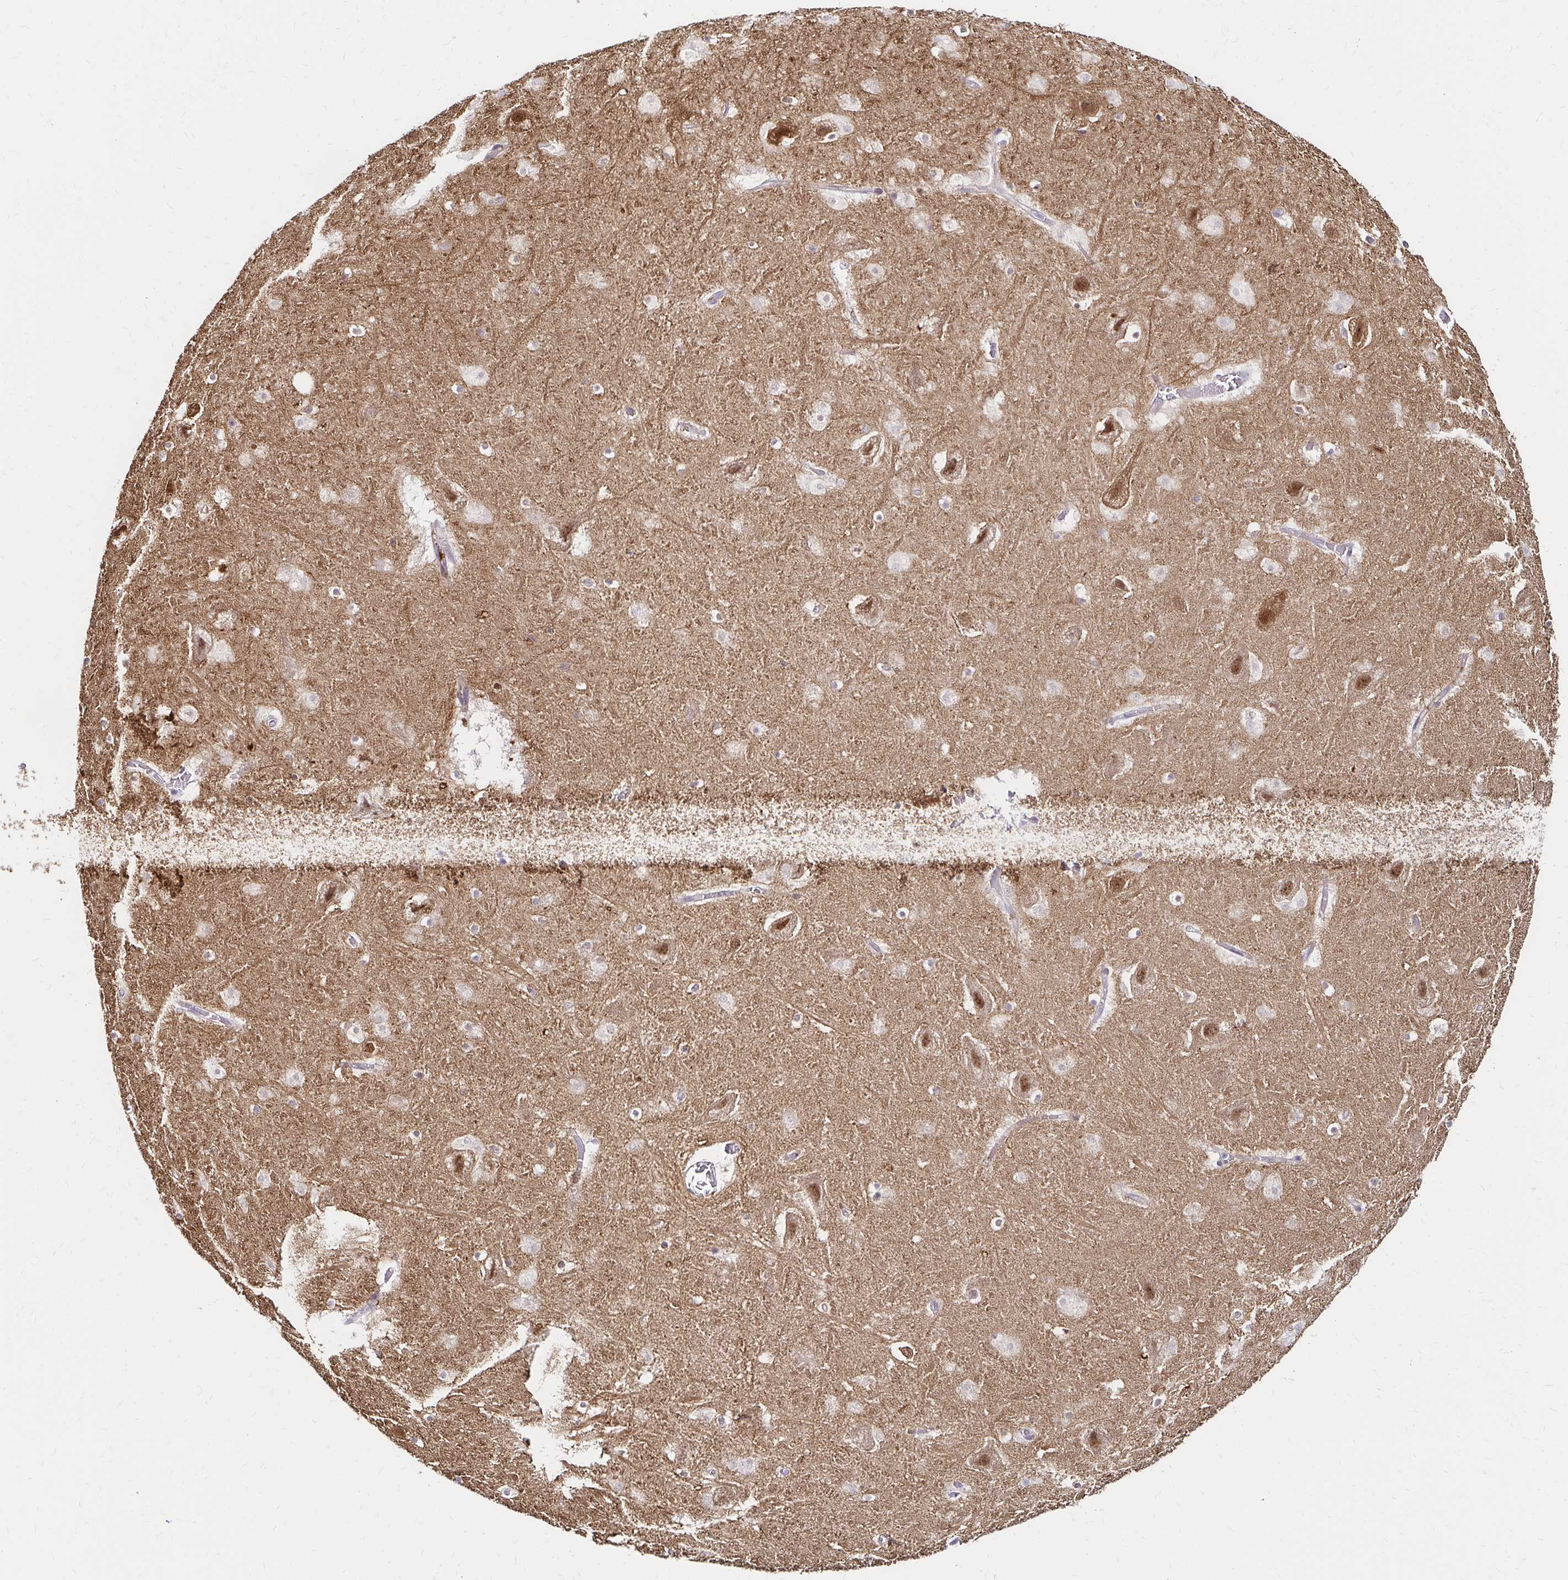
{"staining": {"intensity": "negative", "quantity": "none", "location": "none"}, "tissue": "hippocampus", "cell_type": "Glial cells", "image_type": "normal", "snomed": [{"axis": "morphology", "description": "Normal tissue, NOS"}, {"axis": "topography", "description": "Hippocampus"}], "caption": "IHC image of unremarkable human hippocampus stained for a protein (brown), which exhibits no expression in glial cells.", "gene": "GUCY1A1", "patient": {"sex": "female", "age": 42}}